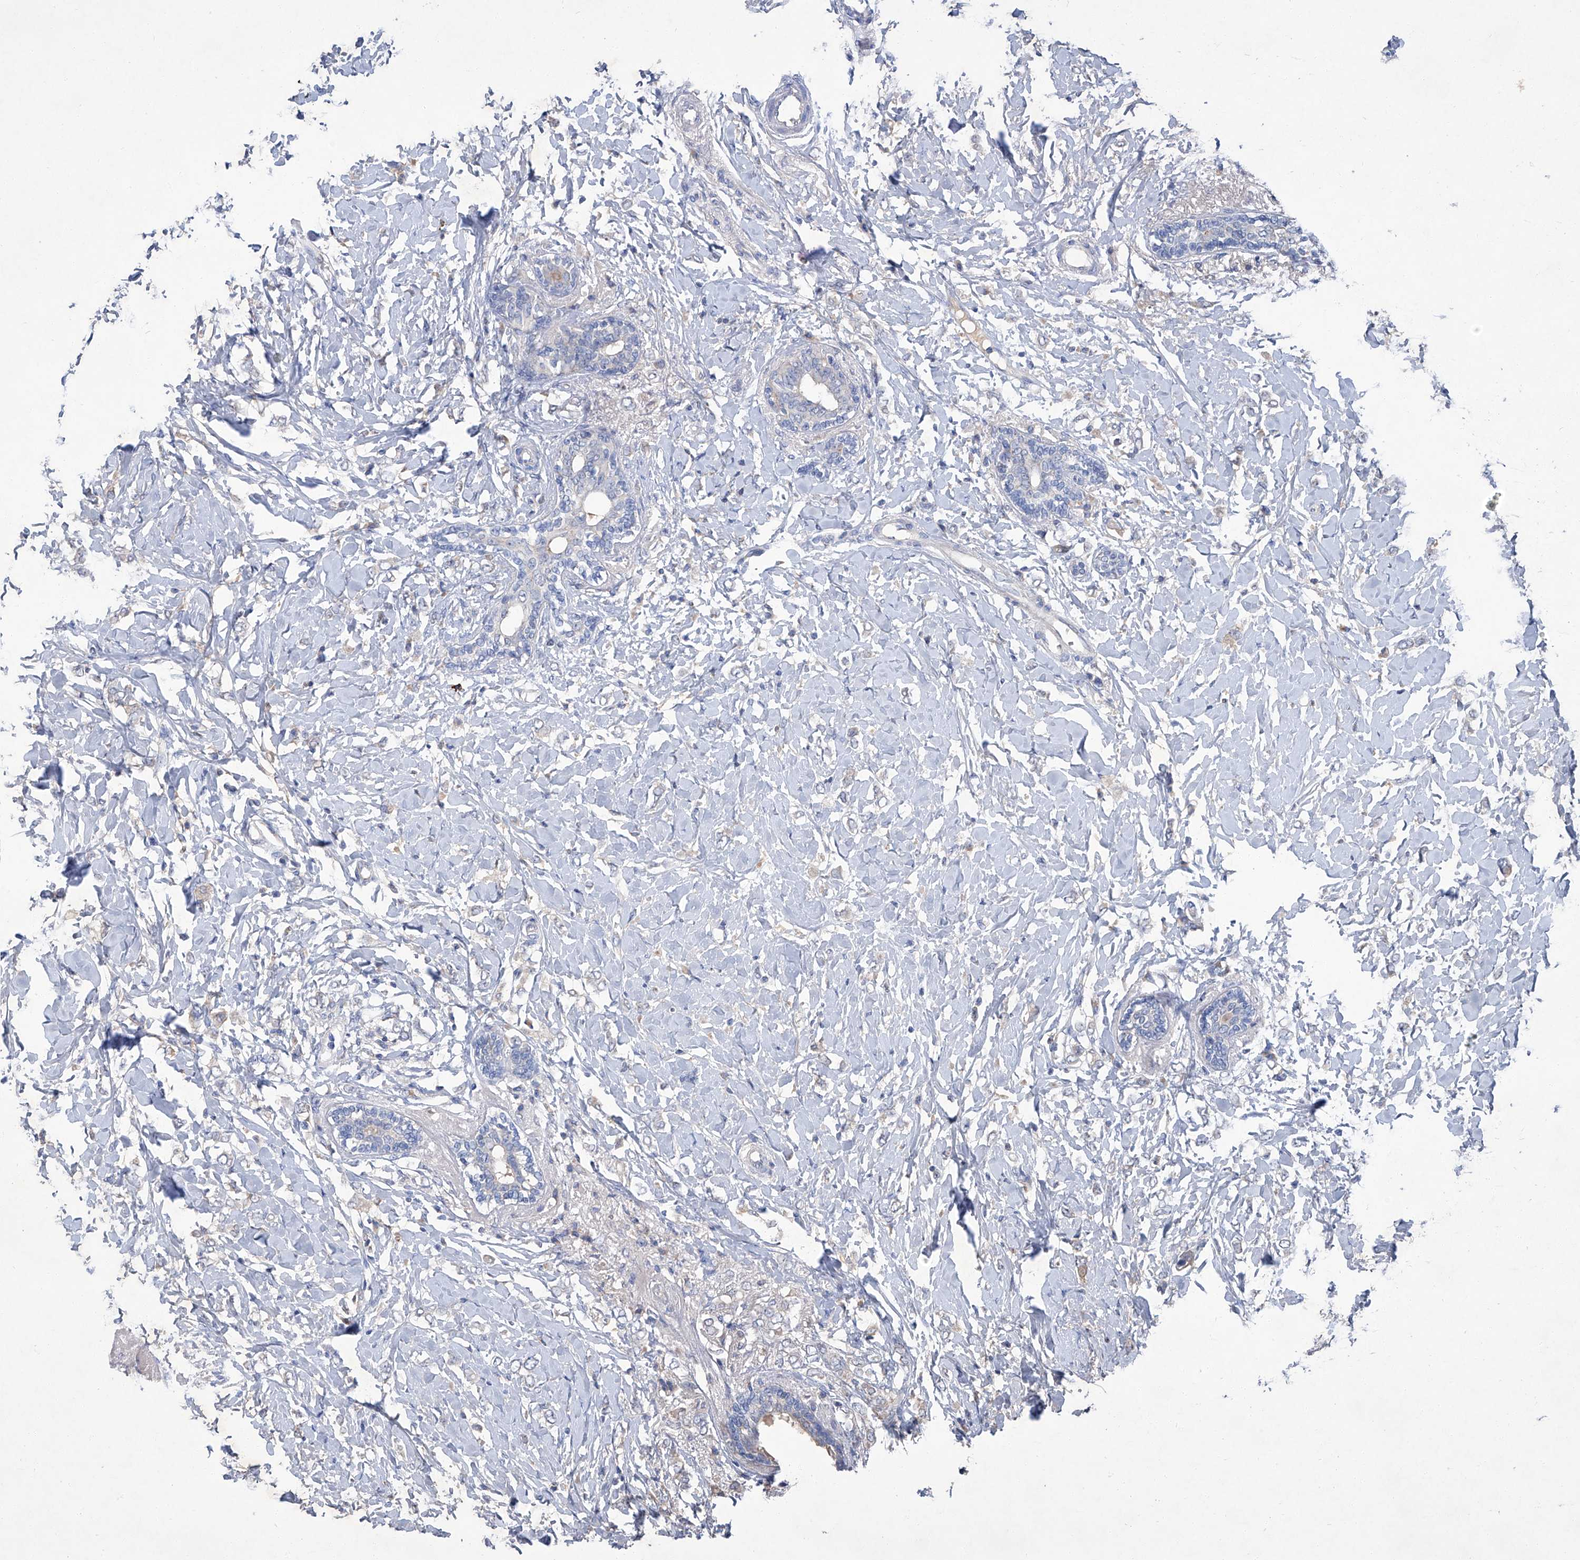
{"staining": {"intensity": "negative", "quantity": "none", "location": "none"}, "tissue": "breast cancer", "cell_type": "Tumor cells", "image_type": "cancer", "snomed": [{"axis": "morphology", "description": "Normal tissue, NOS"}, {"axis": "morphology", "description": "Lobular carcinoma"}, {"axis": "topography", "description": "Breast"}], "caption": "A histopathology image of breast cancer (lobular carcinoma) stained for a protein displays no brown staining in tumor cells.", "gene": "SBK2", "patient": {"sex": "female", "age": 47}}